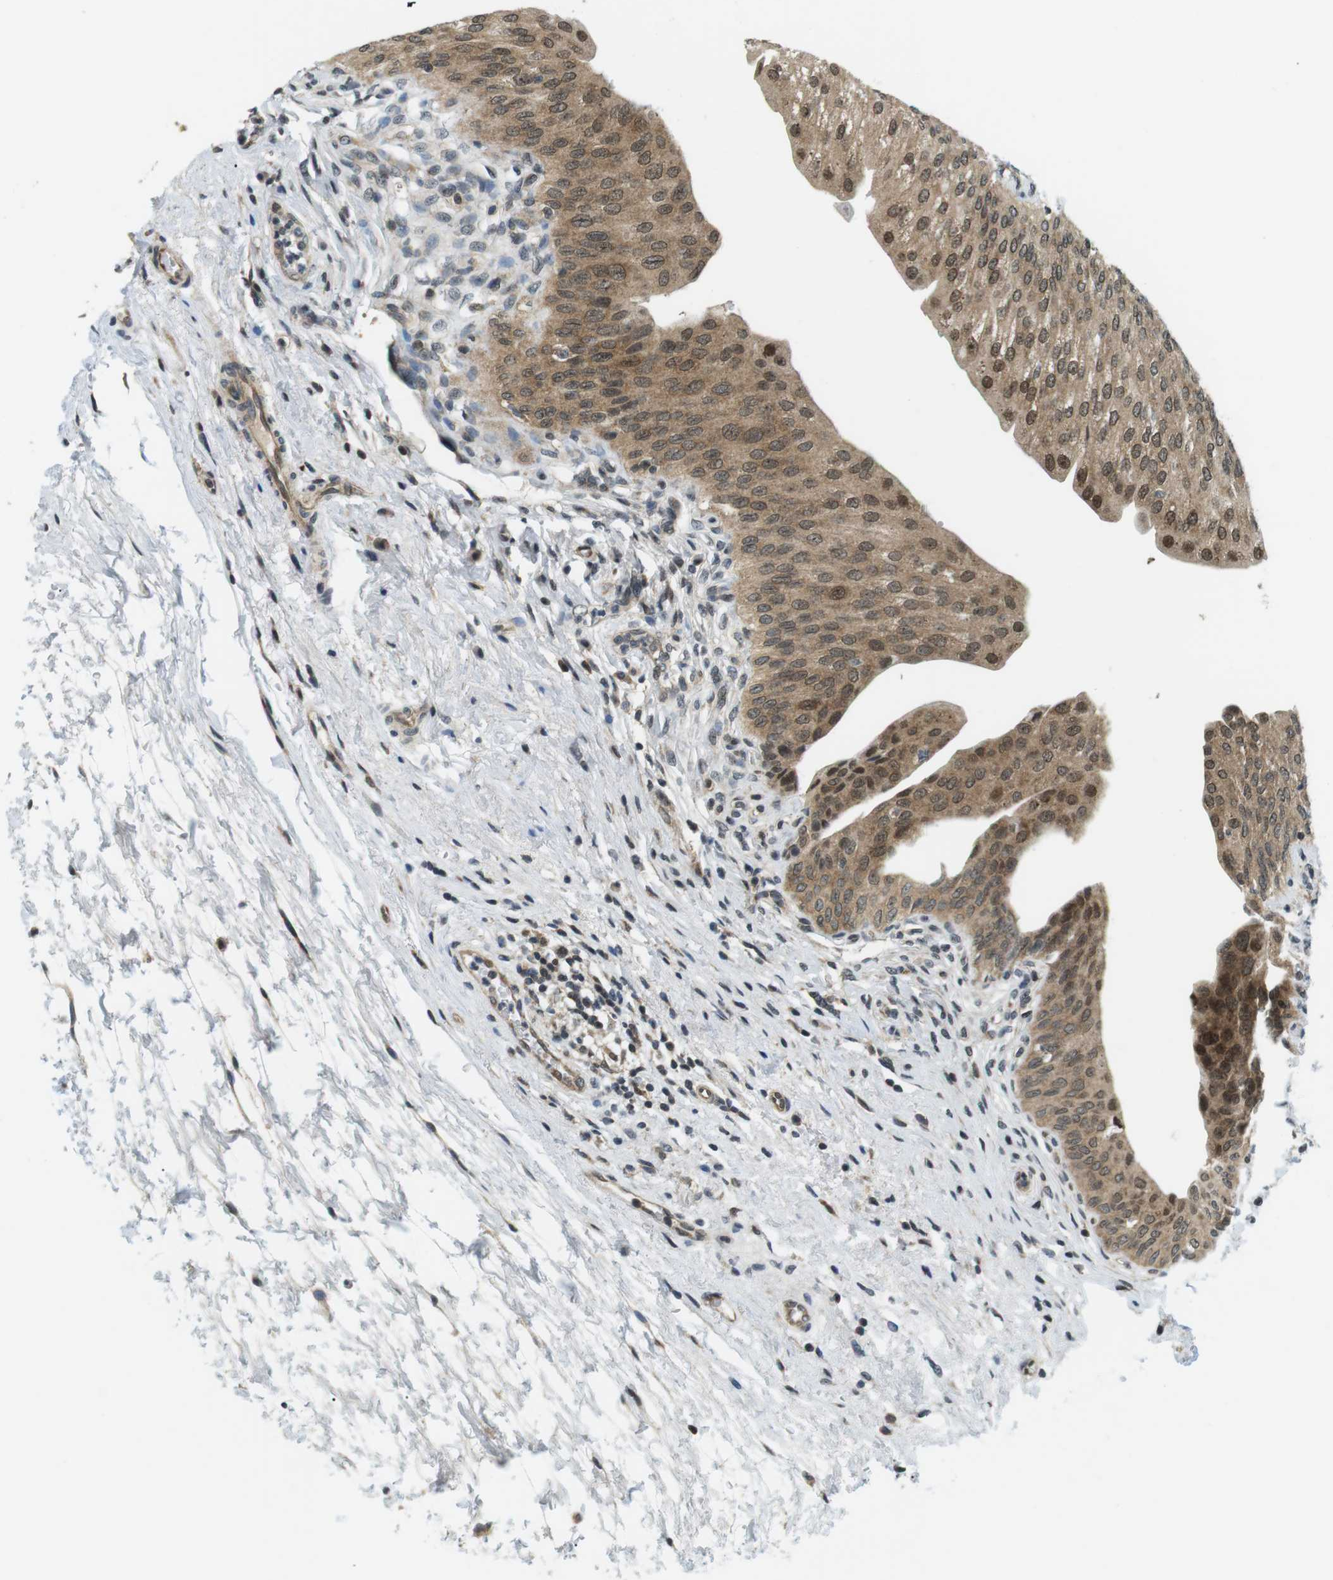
{"staining": {"intensity": "strong", "quantity": ">75%", "location": "cytoplasmic/membranous,nuclear"}, "tissue": "urinary bladder", "cell_type": "Urothelial cells", "image_type": "normal", "snomed": [{"axis": "morphology", "description": "Normal tissue, NOS"}, {"axis": "topography", "description": "Urinary bladder"}], "caption": "Protein staining shows strong cytoplasmic/membranous,nuclear expression in about >75% of urothelial cells in benign urinary bladder. The staining was performed using DAB (3,3'-diaminobenzidine), with brown indicating positive protein expression. Nuclei are stained blue with hematoxylin.", "gene": "CSNK2B", "patient": {"sex": "male", "age": 46}}